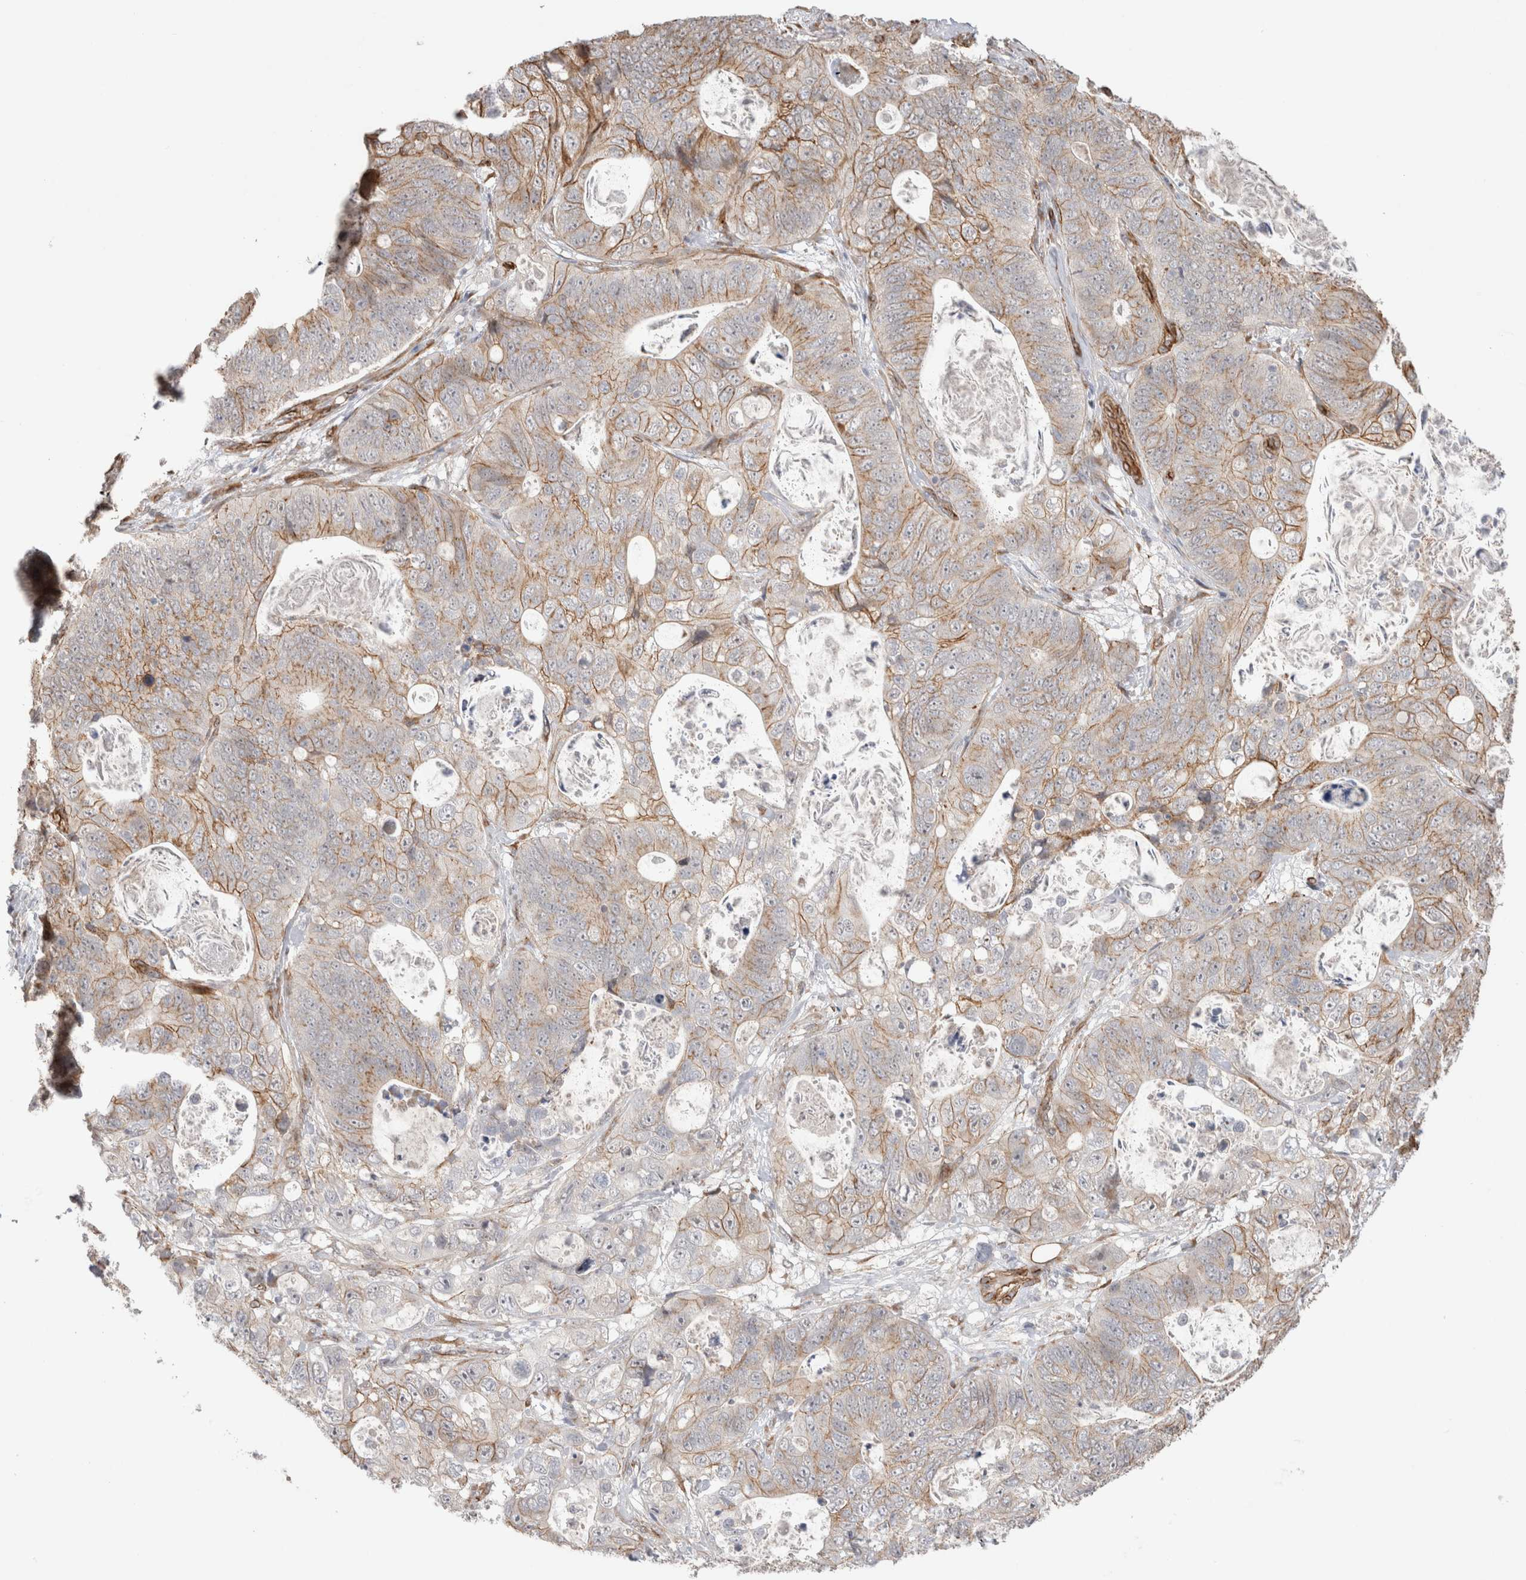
{"staining": {"intensity": "moderate", "quantity": ">75%", "location": "cytoplasmic/membranous"}, "tissue": "stomach cancer", "cell_type": "Tumor cells", "image_type": "cancer", "snomed": [{"axis": "morphology", "description": "Normal tissue, NOS"}, {"axis": "morphology", "description": "Adenocarcinoma, NOS"}, {"axis": "topography", "description": "Stomach"}], "caption": "Brown immunohistochemical staining in stomach adenocarcinoma reveals moderate cytoplasmic/membranous staining in about >75% of tumor cells.", "gene": "CAAP1", "patient": {"sex": "female", "age": 89}}